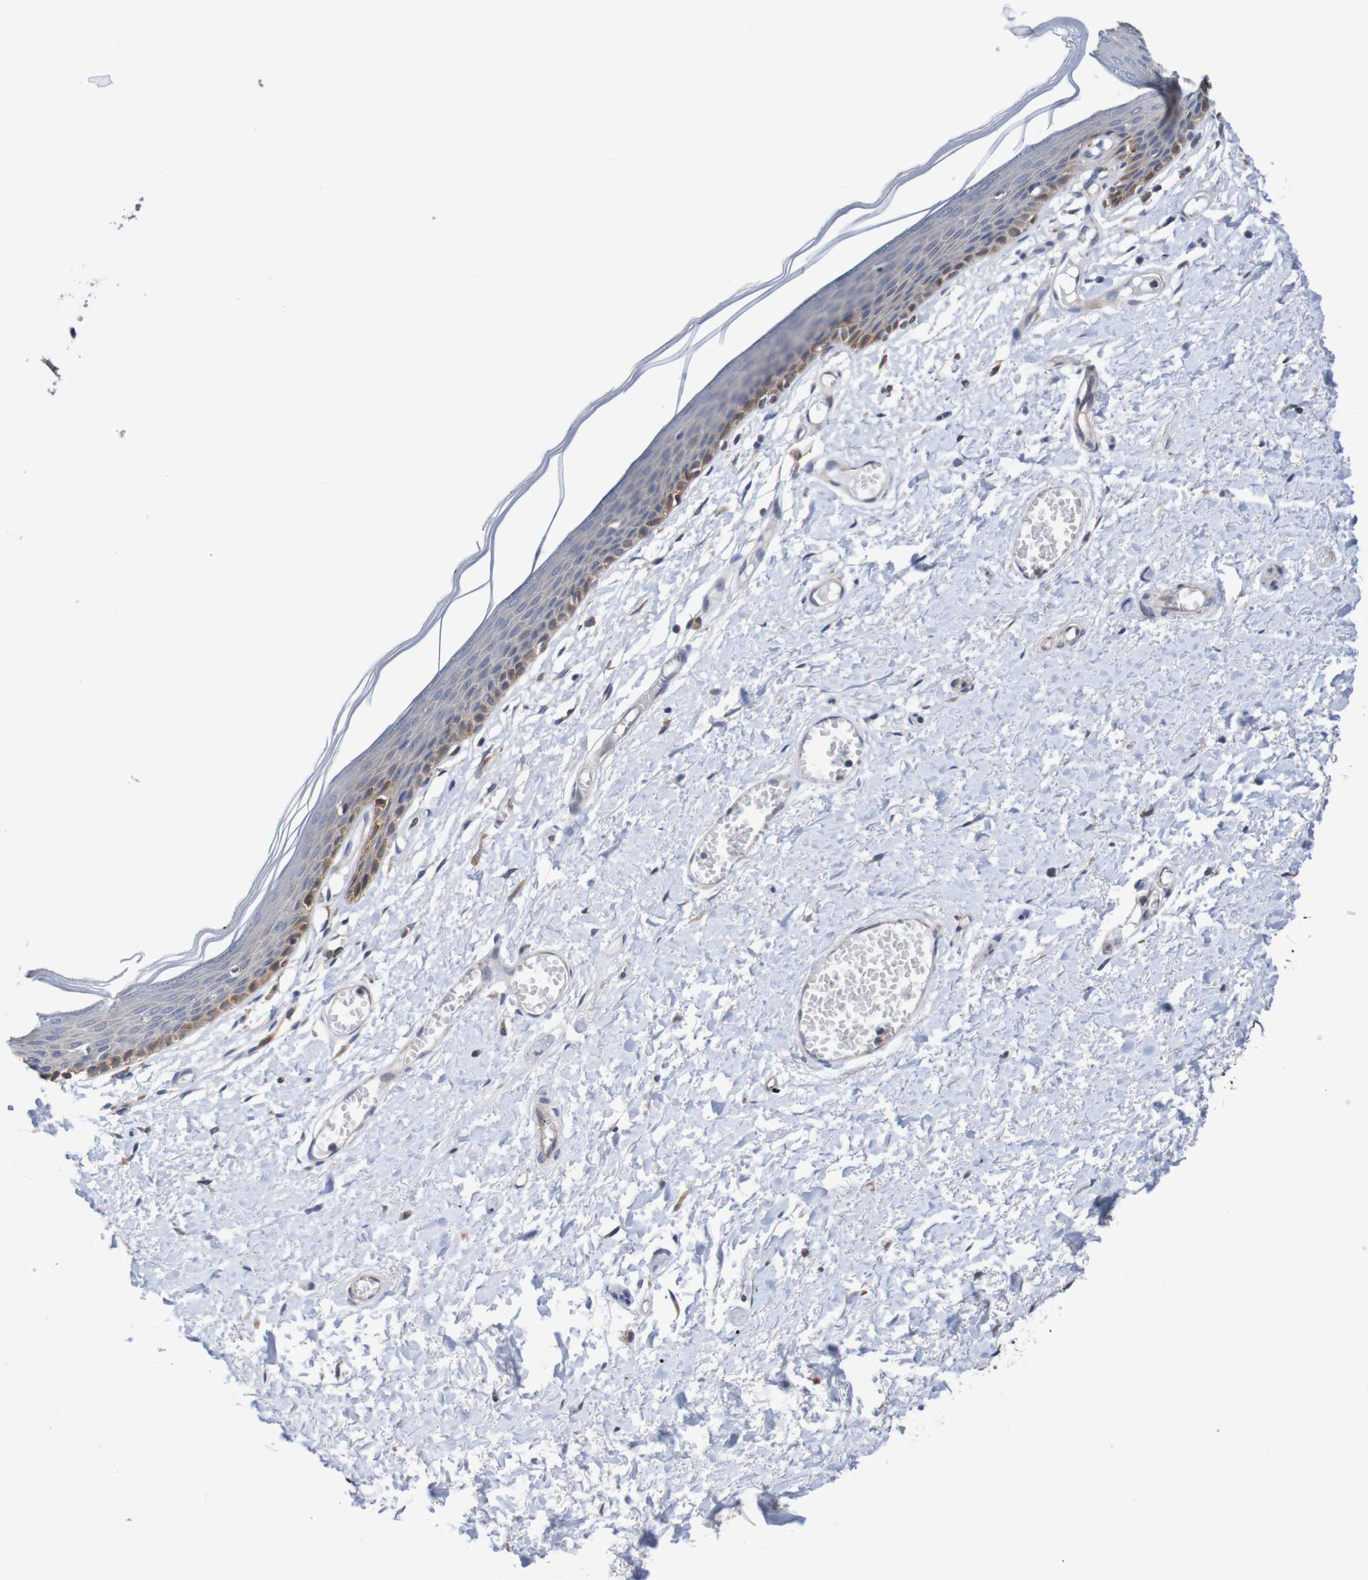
{"staining": {"intensity": "weak", "quantity": "<25%", "location": "cytoplasmic/membranous"}, "tissue": "skin", "cell_type": "Epidermal cells", "image_type": "normal", "snomed": [{"axis": "morphology", "description": "Normal tissue, NOS"}, {"axis": "topography", "description": "Vulva"}], "caption": "There is no significant staining in epidermal cells of skin. (Brightfield microscopy of DAB (3,3'-diaminobenzidine) immunohistochemistry (IHC) at high magnification).", "gene": "FIBP", "patient": {"sex": "female", "age": 54}}